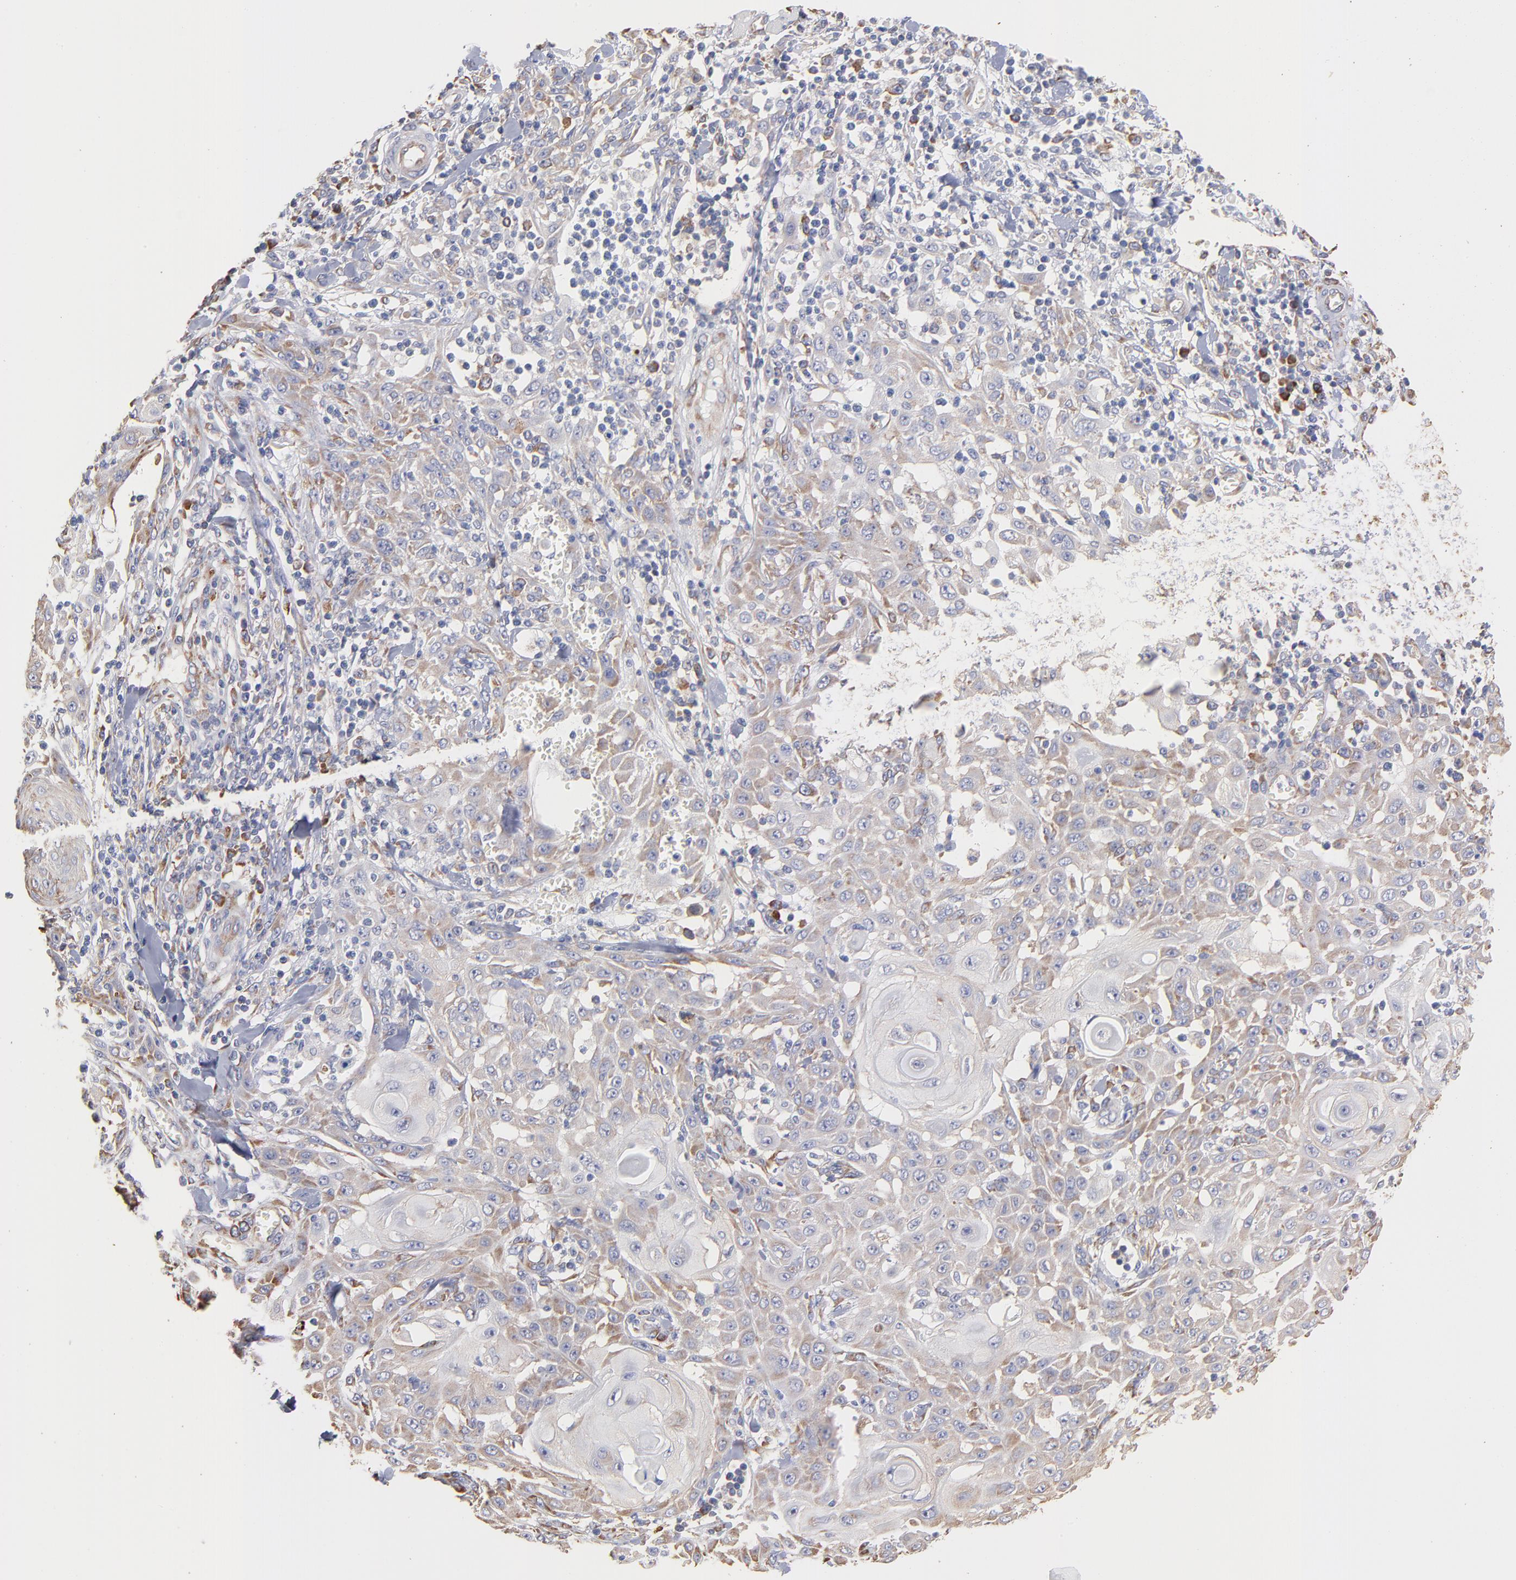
{"staining": {"intensity": "weak", "quantity": "<25%", "location": "cytoplasmic/membranous"}, "tissue": "skin cancer", "cell_type": "Tumor cells", "image_type": "cancer", "snomed": [{"axis": "morphology", "description": "Squamous cell carcinoma, NOS"}, {"axis": "topography", "description": "Skin"}], "caption": "The immunohistochemistry (IHC) image has no significant positivity in tumor cells of skin cancer tissue.", "gene": "RPL9", "patient": {"sex": "male", "age": 24}}